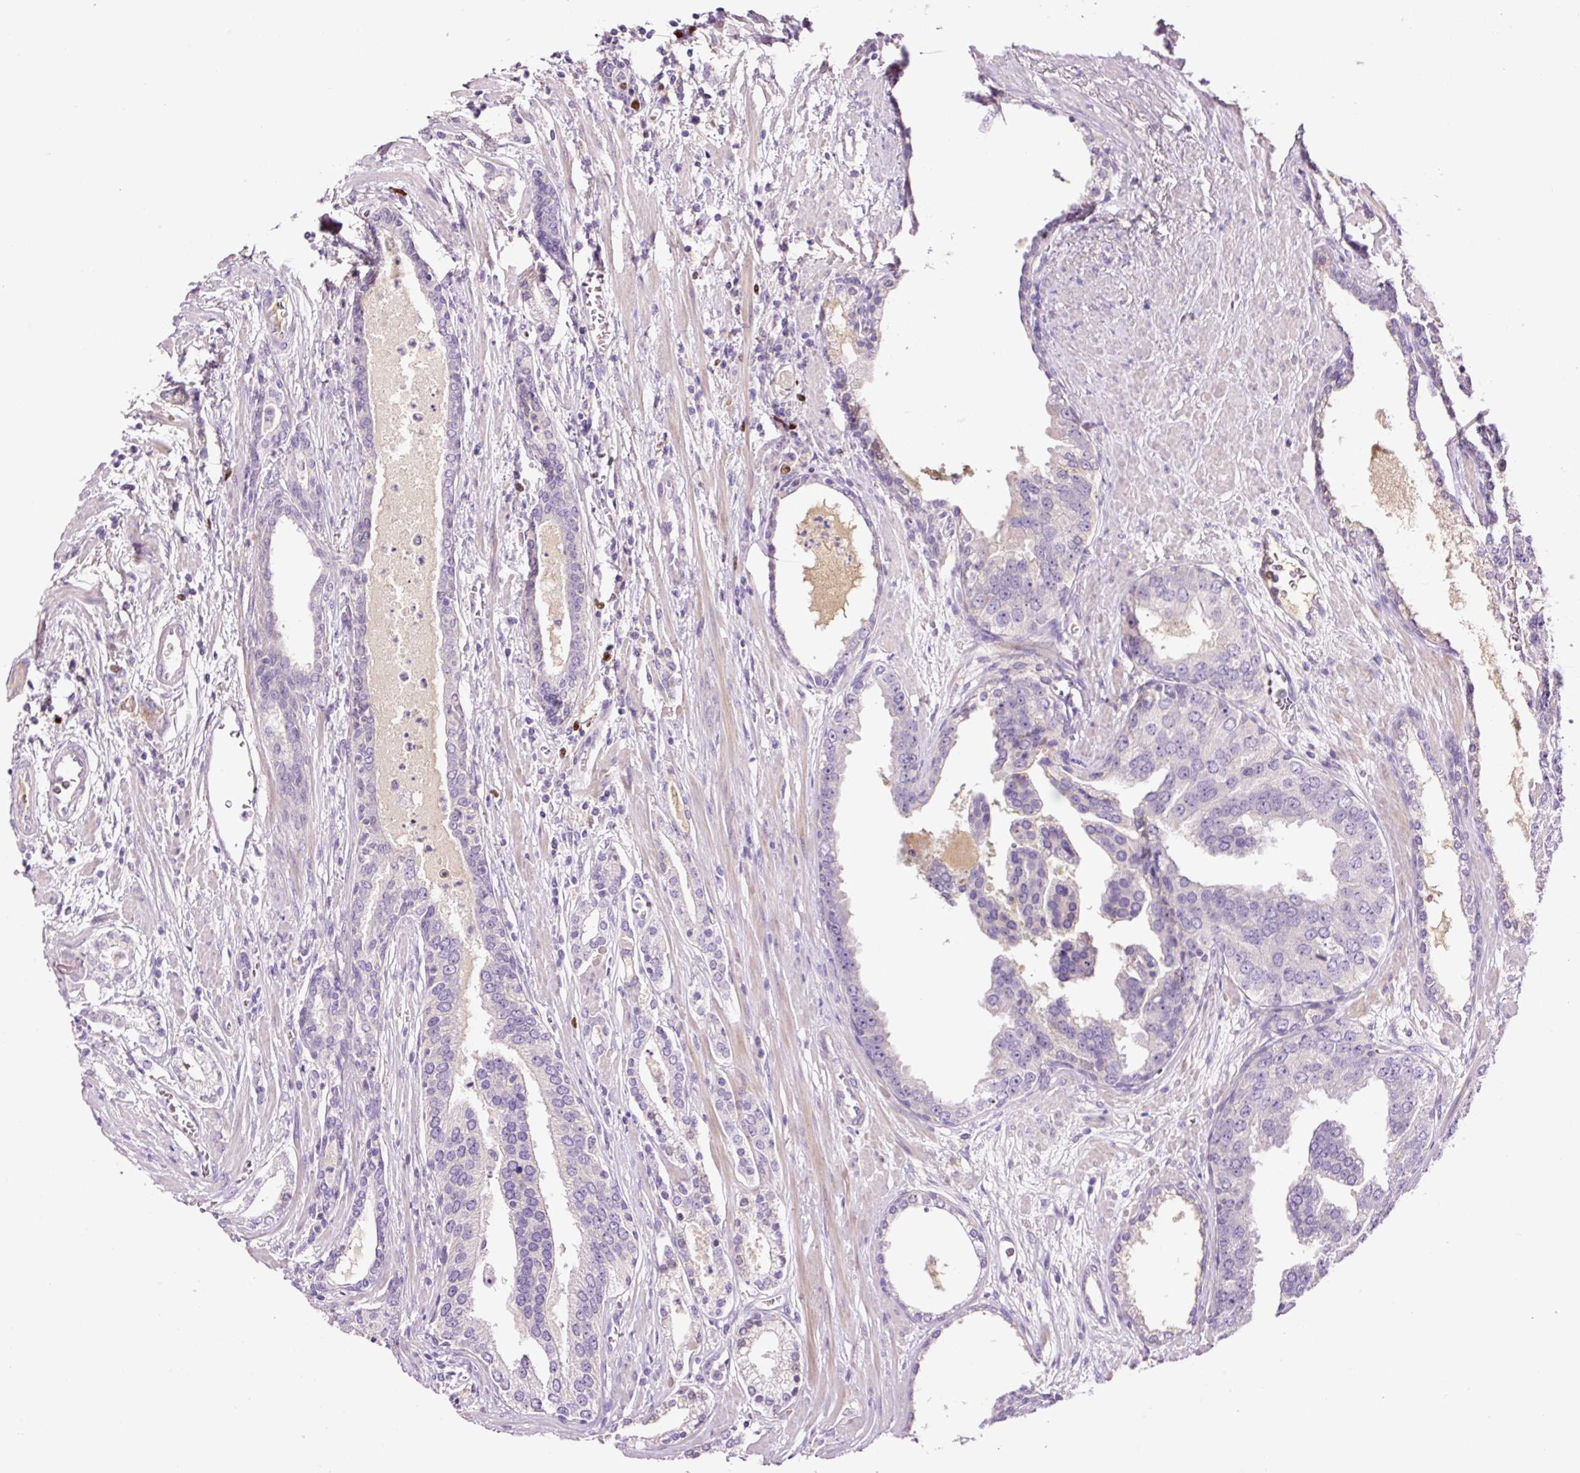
{"staining": {"intensity": "negative", "quantity": "none", "location": "none"}, "tissue": "prostate cancer", "cell_type": "Tumor cells", "image_type": "cancer", "snomed": [{"axis": "morphology", "description": "Adenocarcinoma, High grade"}, {"axis": "topography", "description": "Prostate"}], "caption": "IHC micrograph of prostate high-grade adenocarcinoma stained for a protein (brown), which reveals no positivity in tumor cells.", "gene": "DPPA4", "patient": {"sex": "male", "age": 71}}